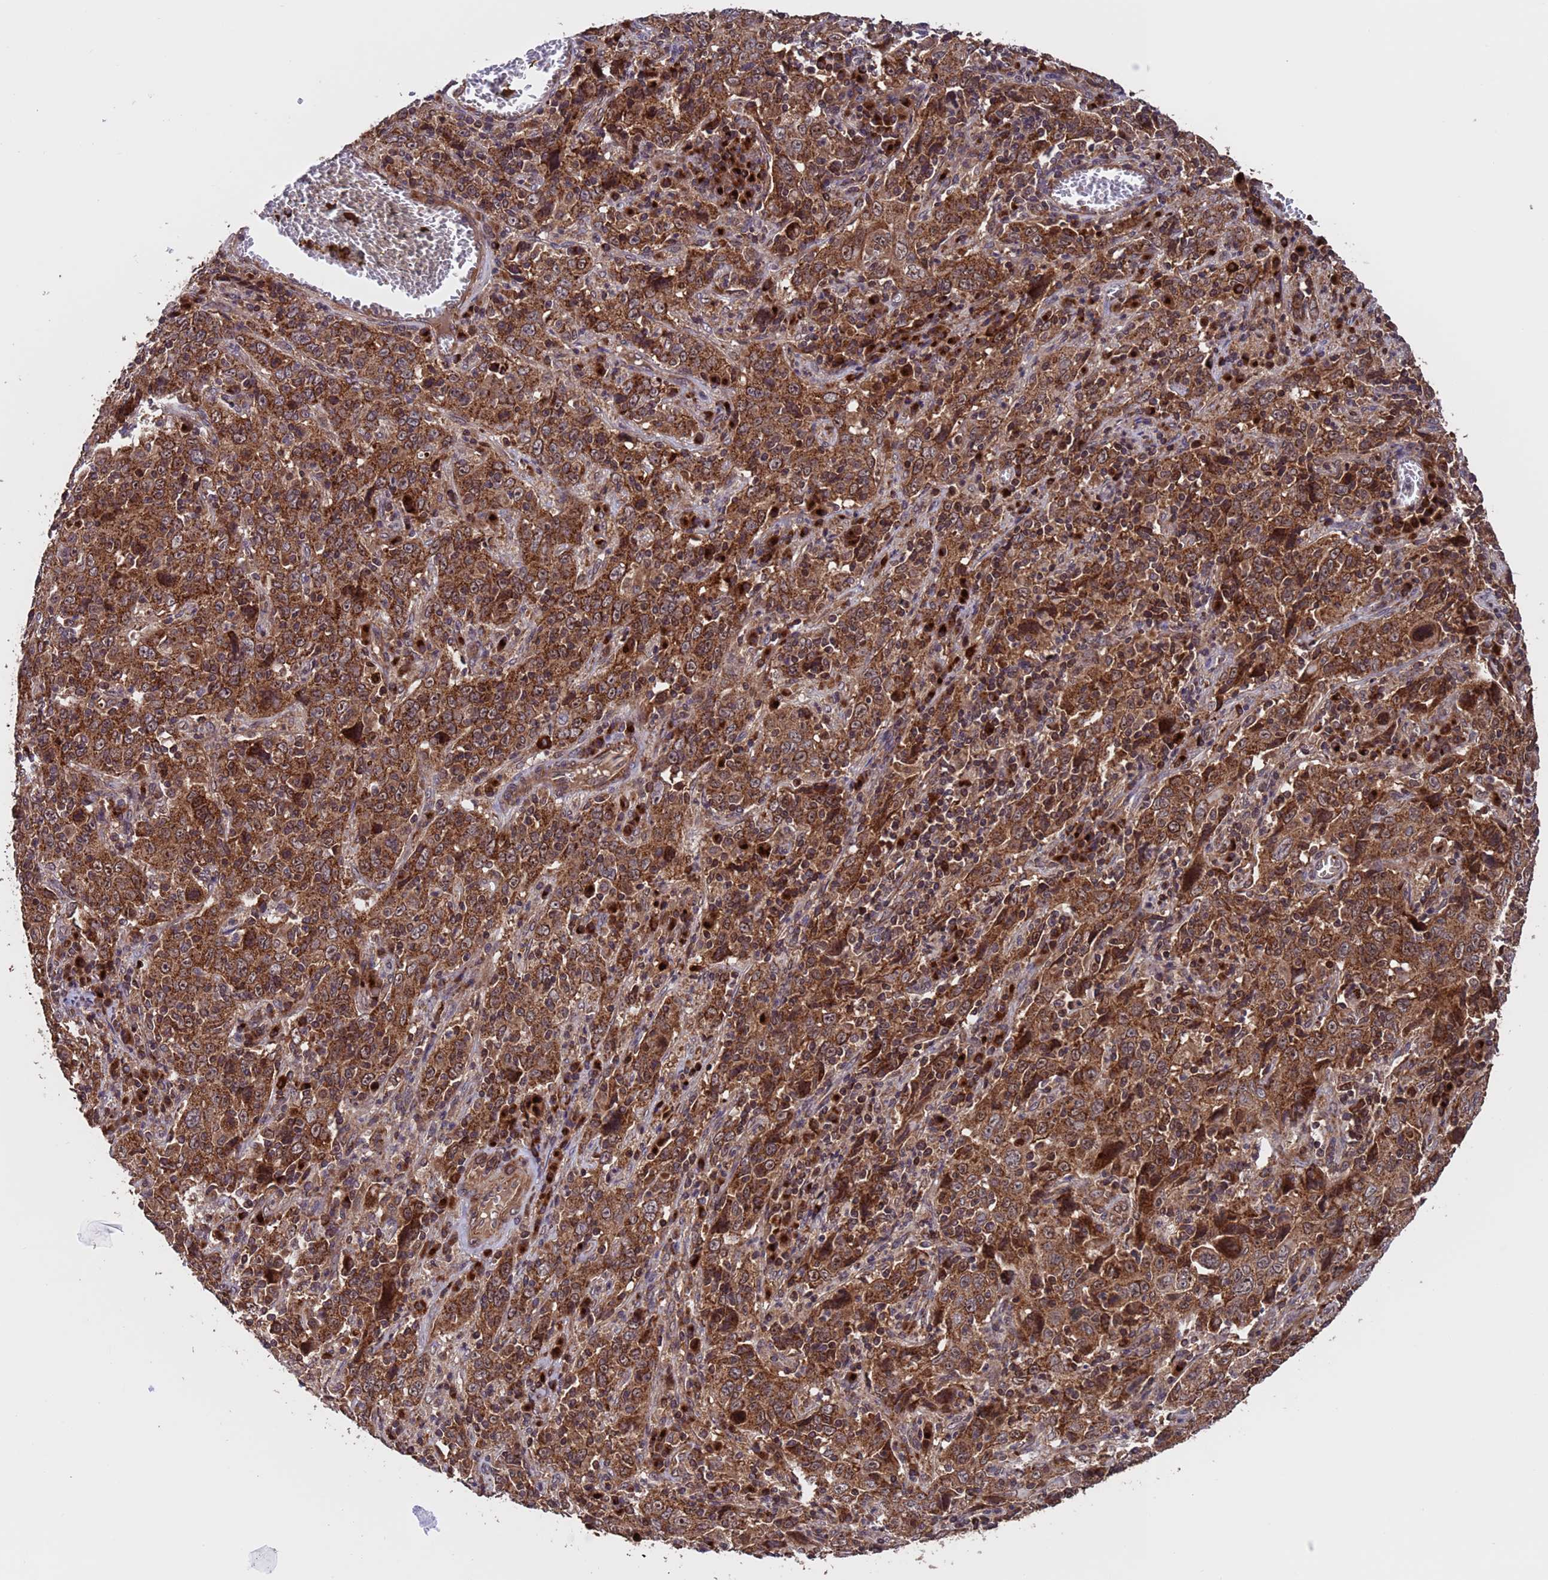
{"staining": {"intensity": "strong", "quantity": ">75%", "location": "cytoplasmic/membranous"}, "tissue": "cervical cancer", "cell_type": "Tumor cells", "image_type": "cancer", "snomed": [{"axis": "morphology", "description": "Squamous cell carcinoma, NOS"}, {"axis": "topography", "description": "Cervix"}], "caption": "Immunohistochemistry (IHC) of human cervical cancer shows high levels of strong cytoplasmic/membranous expression in approximately >75% of tumor cells.", "gene": "TSR3", "patient": {"sex": "female", "age": 46}}